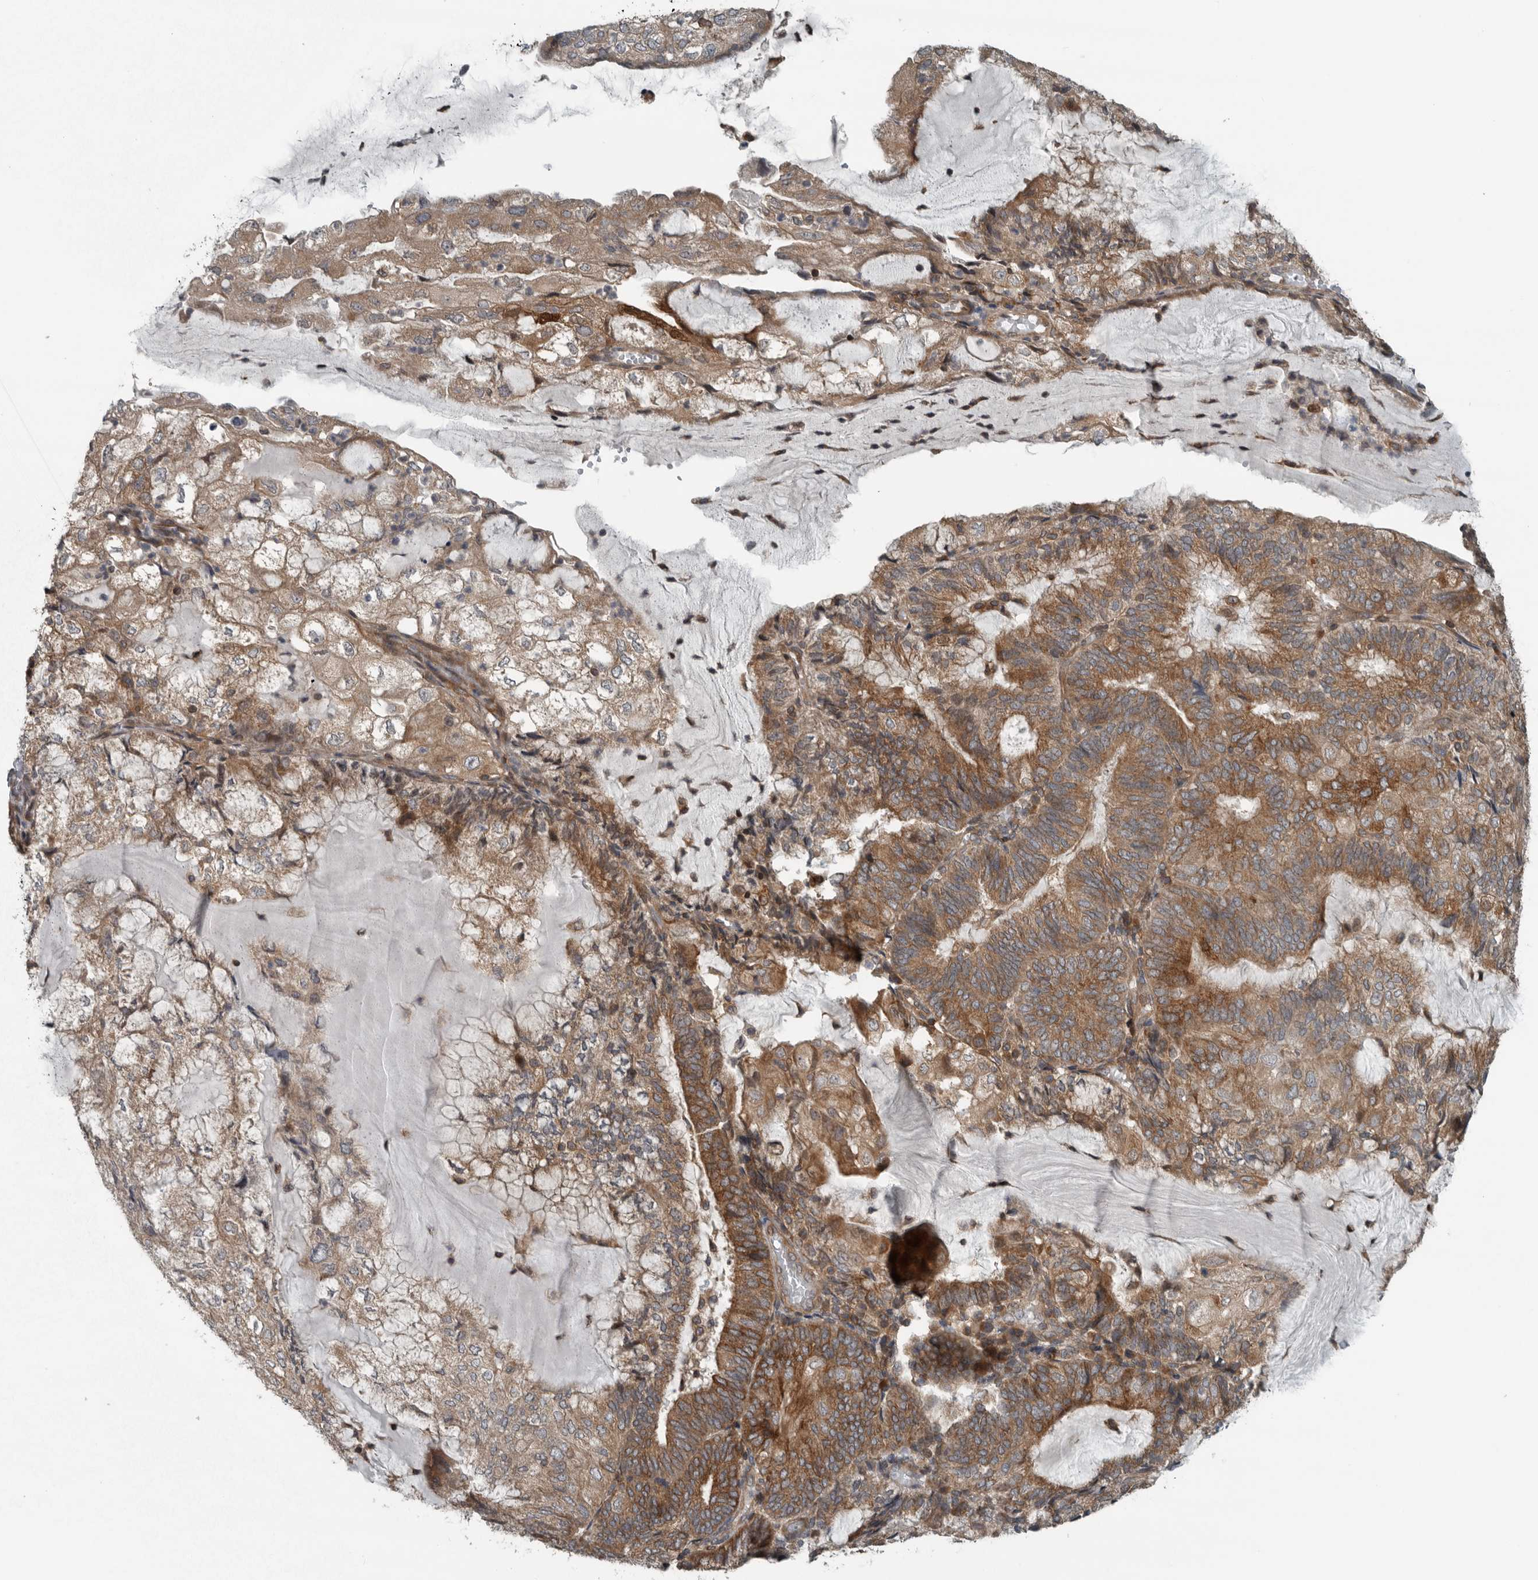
{"staining": {"intensity": "moderate", "quantity": ">75%", "location": "cytoplasmic/membranous"}, "tissue": "endometrial cancer", "cell_type": "Tumor cells", "image_type": "cancer", "snomed": [{"axis": "morphology", "description": "Adenocarcinoma, NOS"}, {"axis": "topography", "description": "Endometrium"}], "caption": "About >75% of tumor cells in adenocarcinoma (endometrial) show moderate cytoplasmic/membranous protein positivity as visualized by brown immunohistochemical staining.", "gene": "AMFR", "patient": {"sex": "female", "age": 81}}